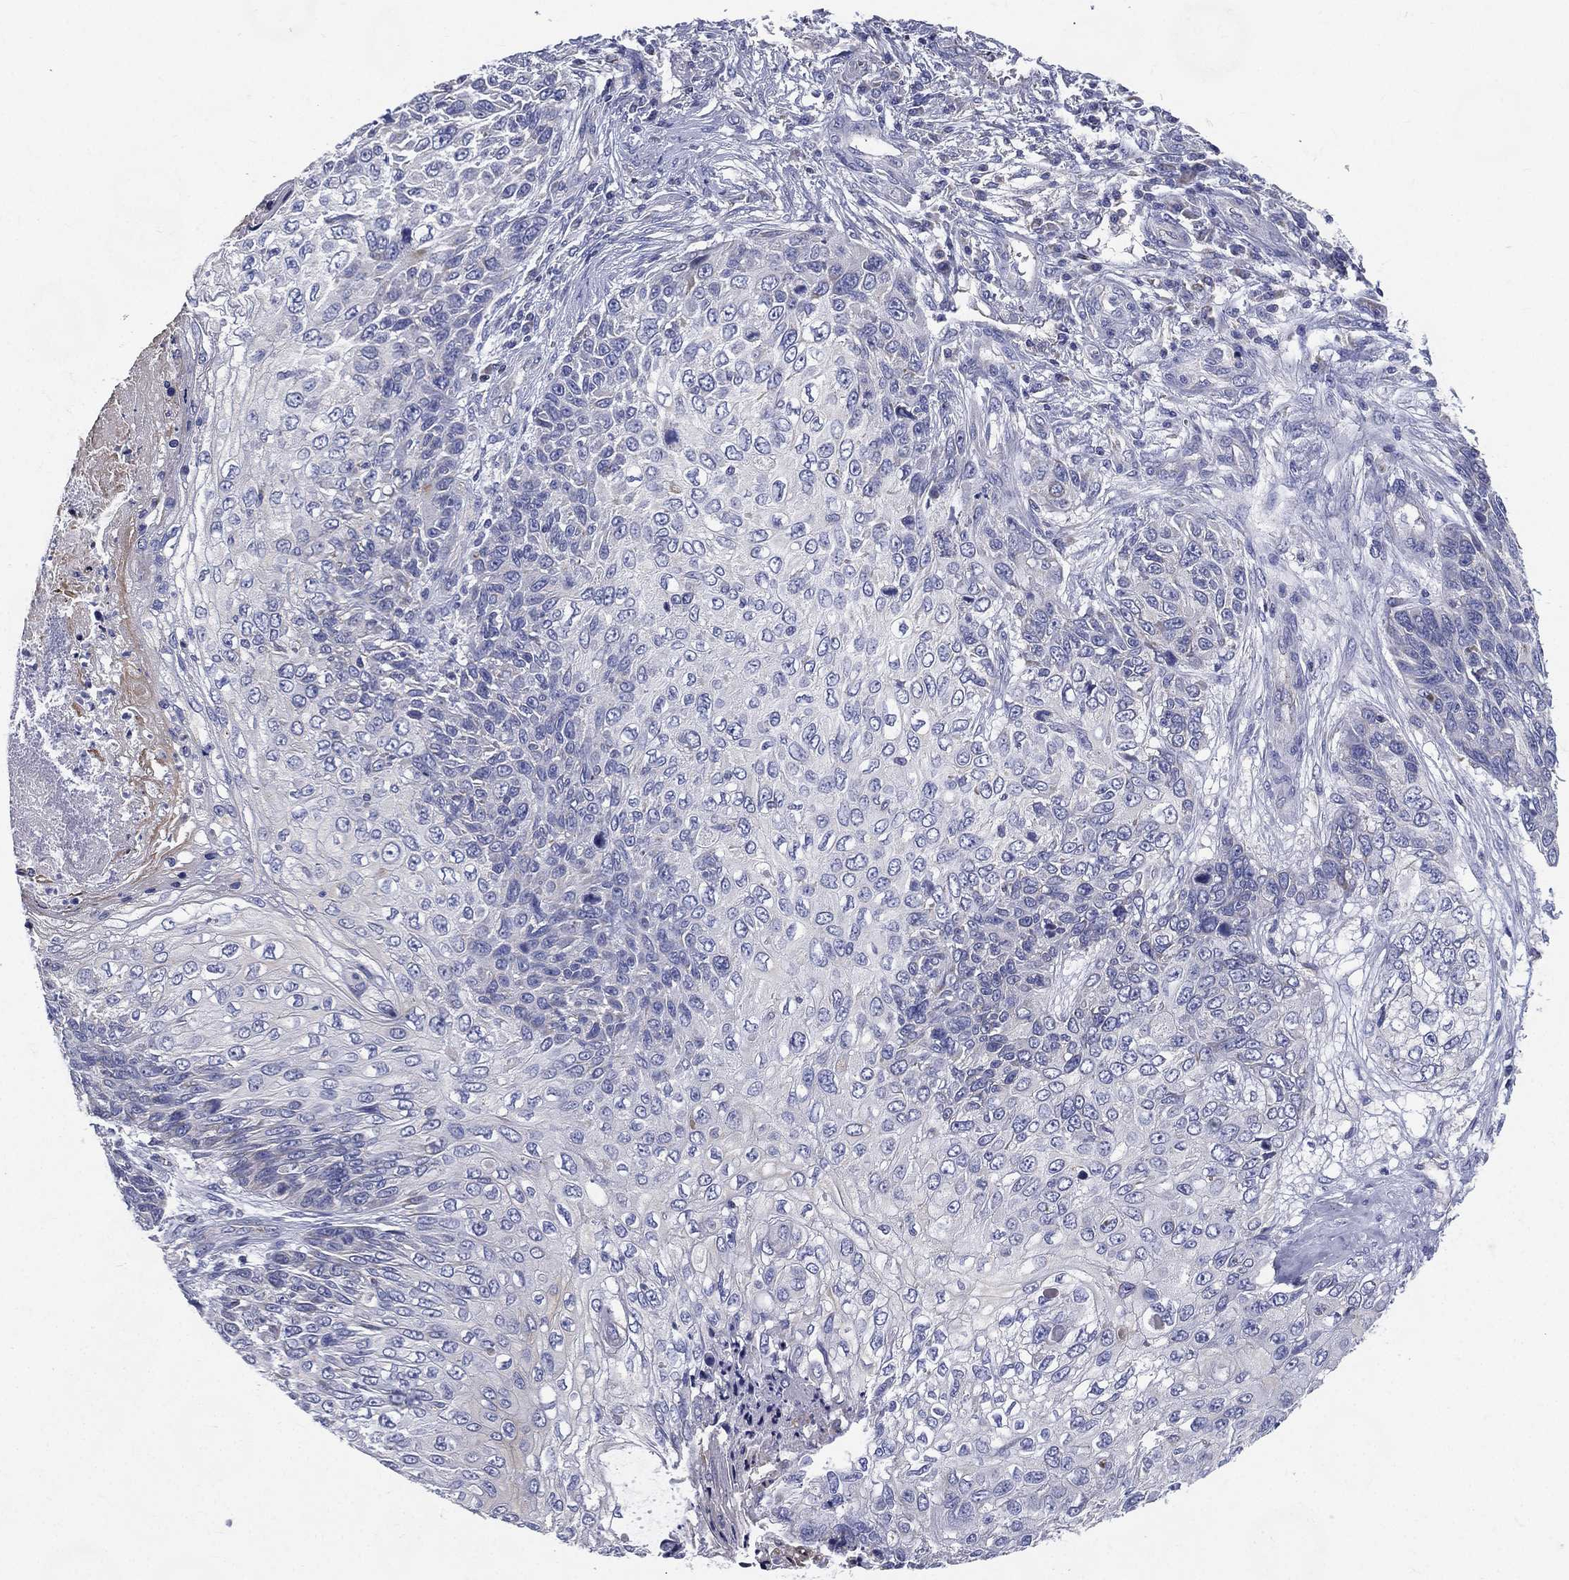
{"staining": {"intensity": "negative", "quantity": "none", "location": "none"}, "tissue": "skin cancer", "cell_type": "Tumor cells", "image_type": "cancer", "snomed": [{"axis": "morphology", "description": "Squamous cell carcinoma, NOS"}, {"axis": "topography", "description": "Skin"}], "caption": "Histopathology image shows no protein staining in tumor cells of skin squamous cell carcinoma tissue.", "gene": "PWWP3A", "patient": {"sex": "male", "age": 92}}